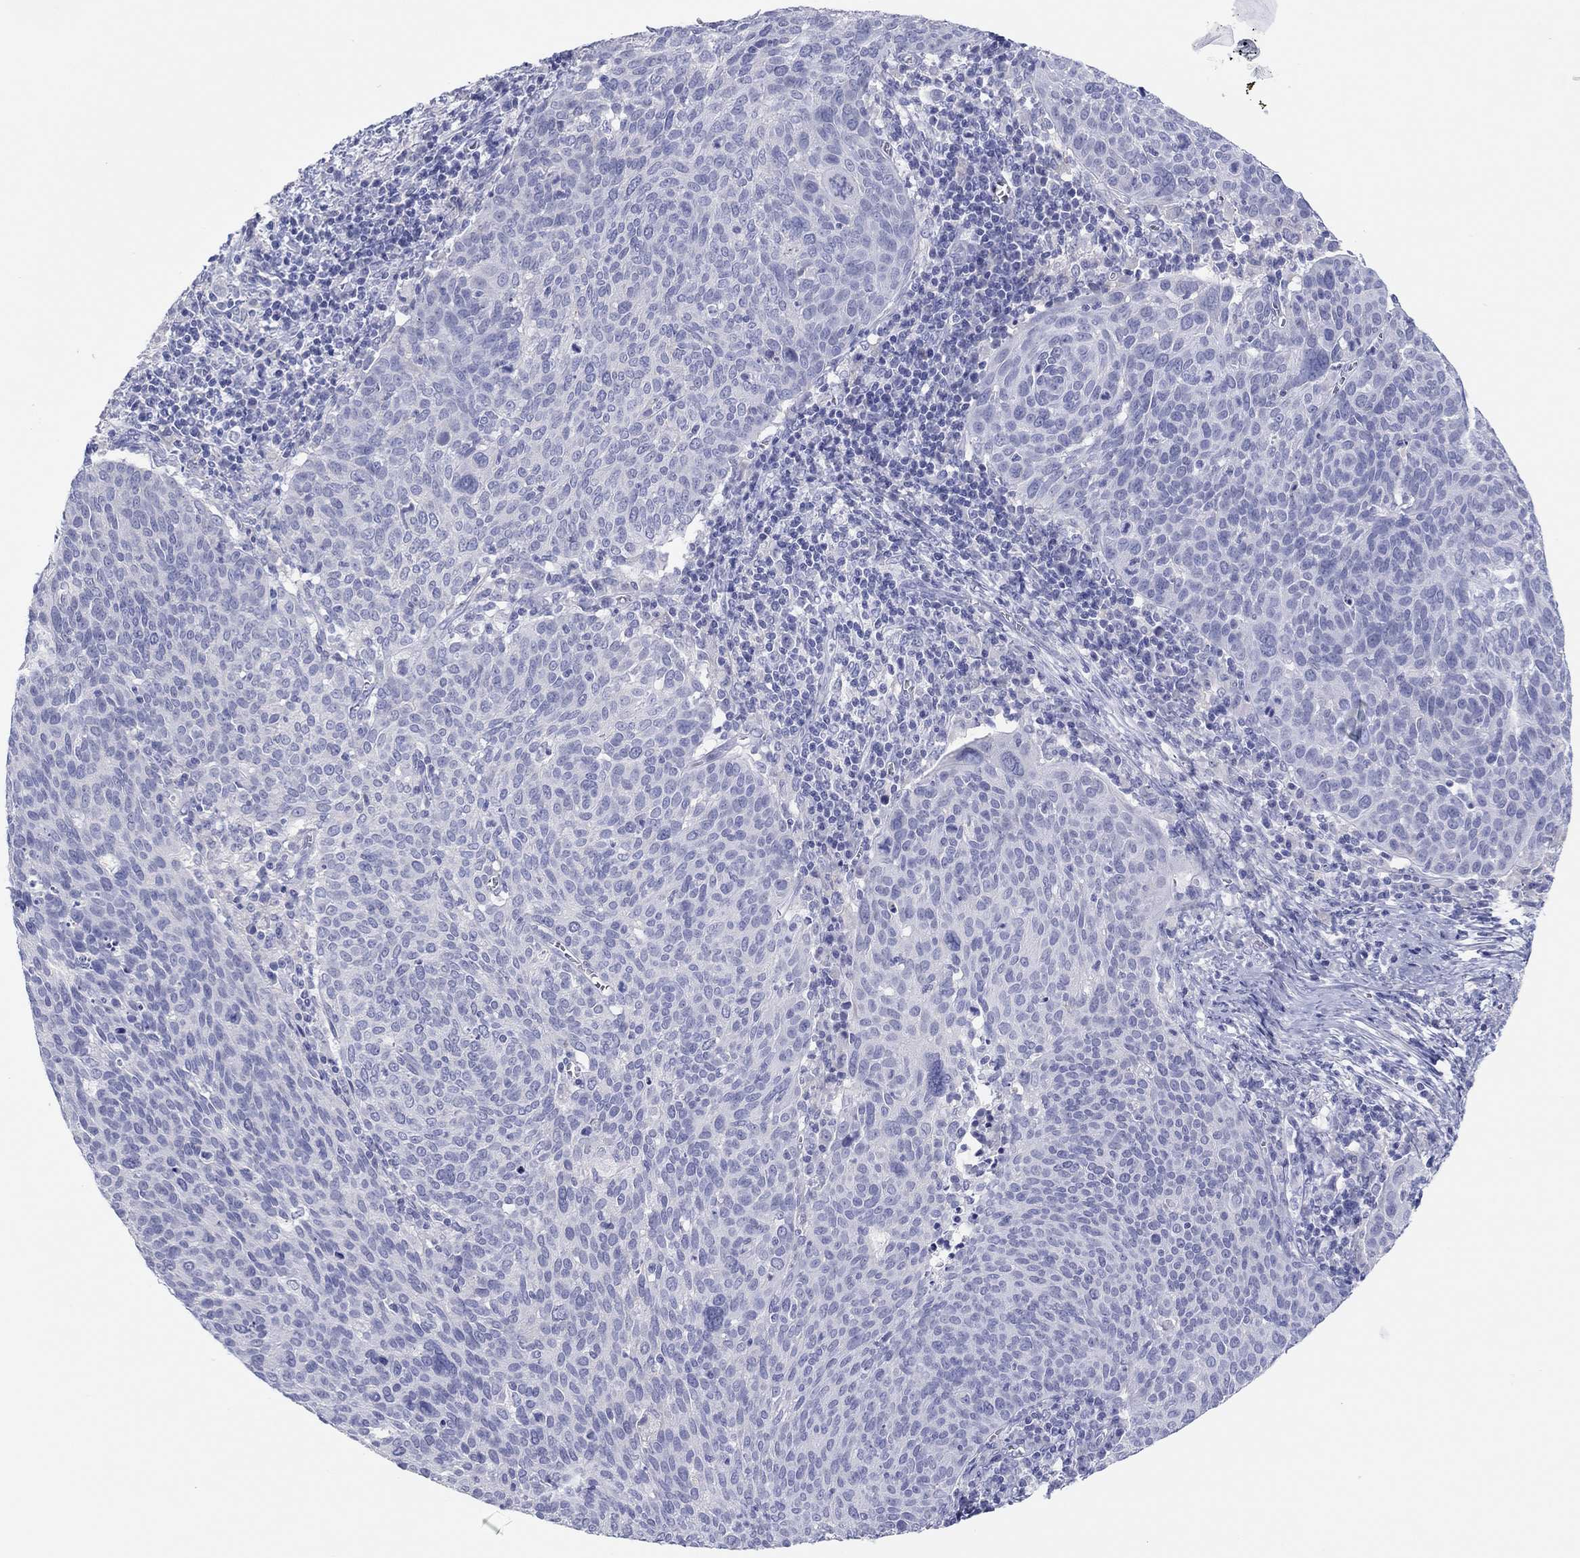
{"staining": {"intensity": "negative", "quantity": "none", "location": "none"}, "tissue": "cervical cancer", "cell_type": "Tumor cells", "image_type": "cancer", "snomed": [{"axis": "morphology", "description": "Squamous cell carcinoma, NOS"}, {"axis": "topography", "description": "Cervix"}], "caption": "DAB (3,3'-diaminobenzidine) immunohistochemical staining of human cervical cancer exhibits no significant positivity in tumor cells.", "gene": "ERICH3", "patient": {"sex": "female", "age": 39}}